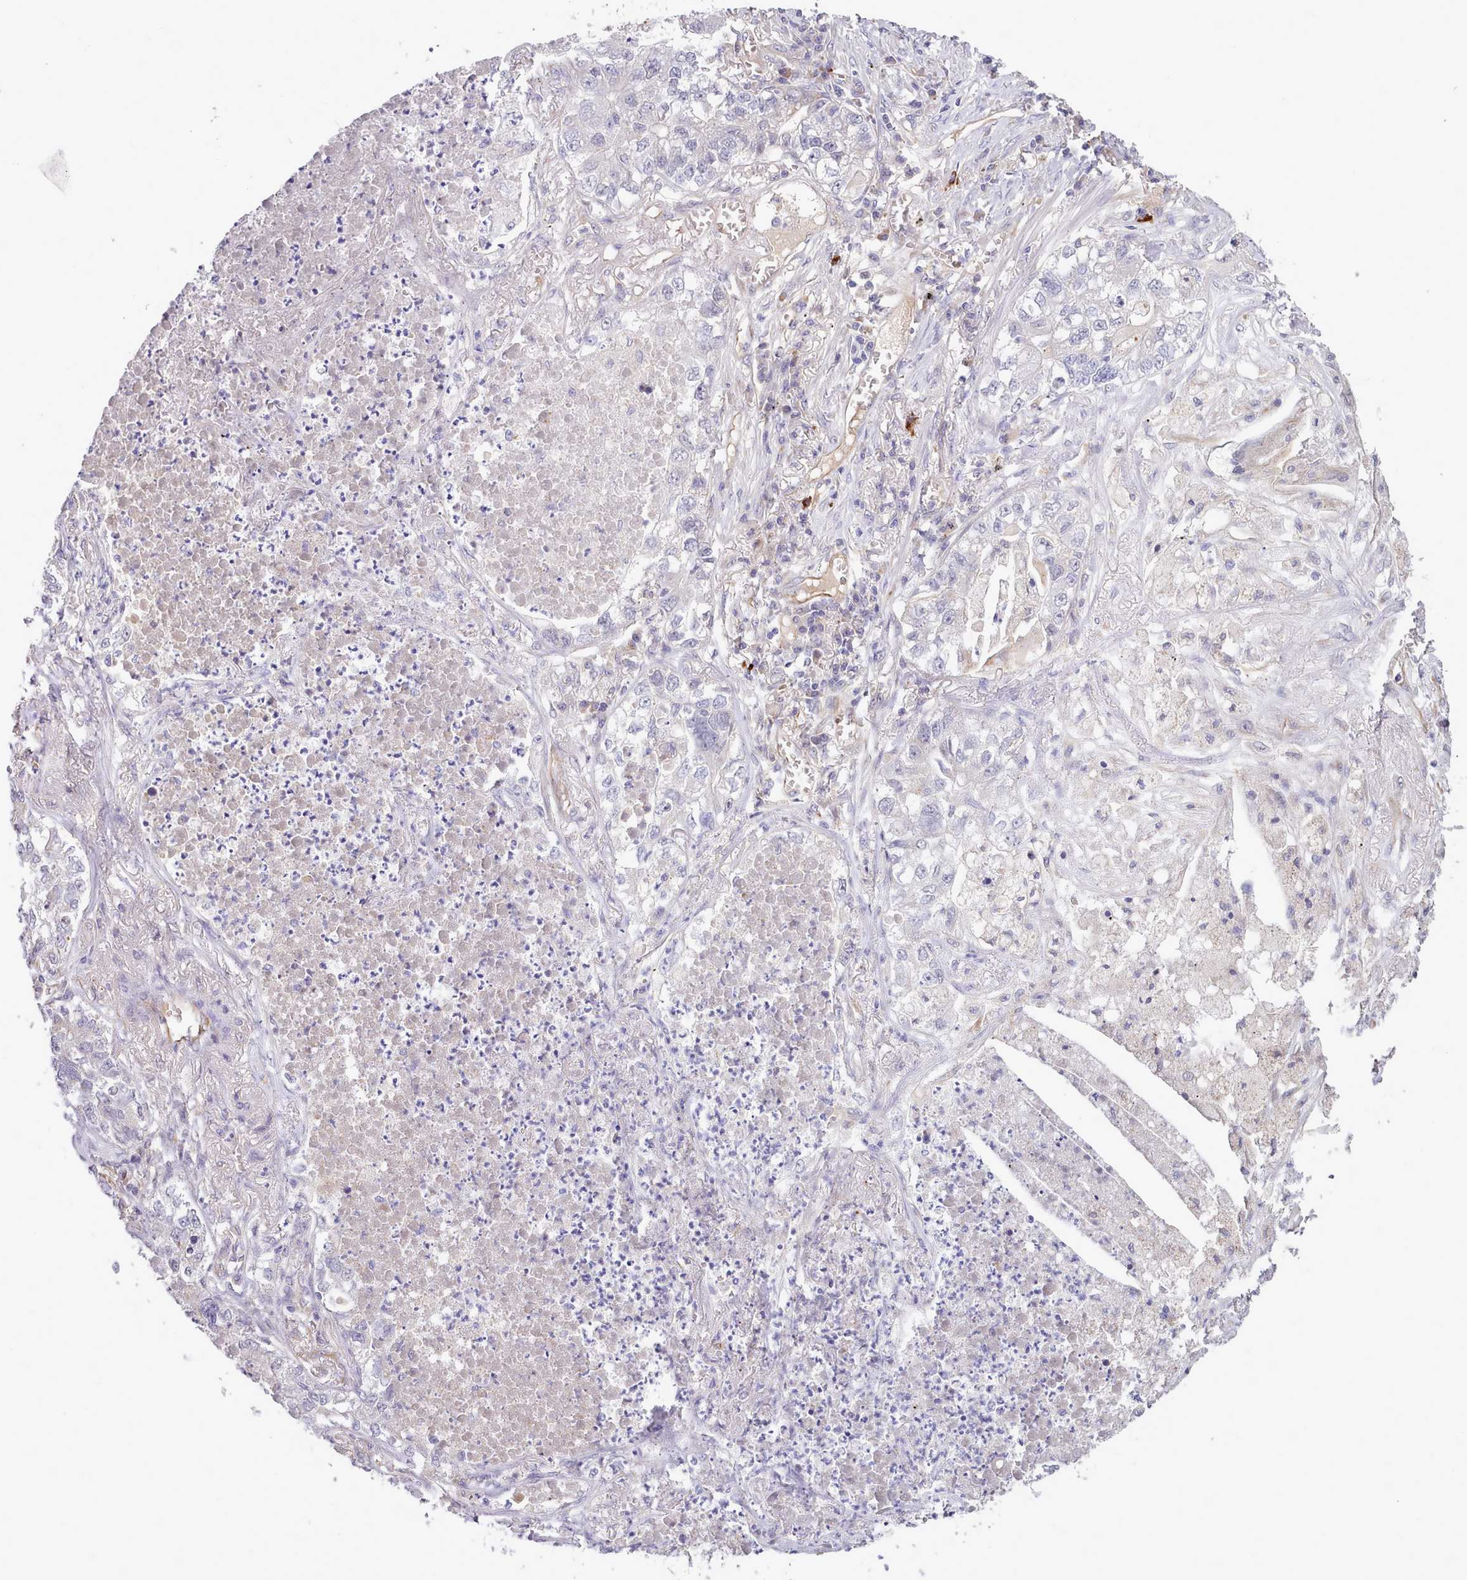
{"staining": {"intensity": "negative", "quantity": "none", "location": "none"}, "tissue": "lung cancer", "cell_type": "Tumor cells", "image_type": "cancer", "snomed": [{"axis": "morphology", "description": "Adenocarcinoma, NOS"}, {"axis": "topography", "description": "Lung"}], "caption": "Adenocarcinoma (lung) was stained to show a protein in brown. There is no significant positivity in tumor cells.", "gene": "ZC3H13", "patient": {"sex": "male", "age": 49}}